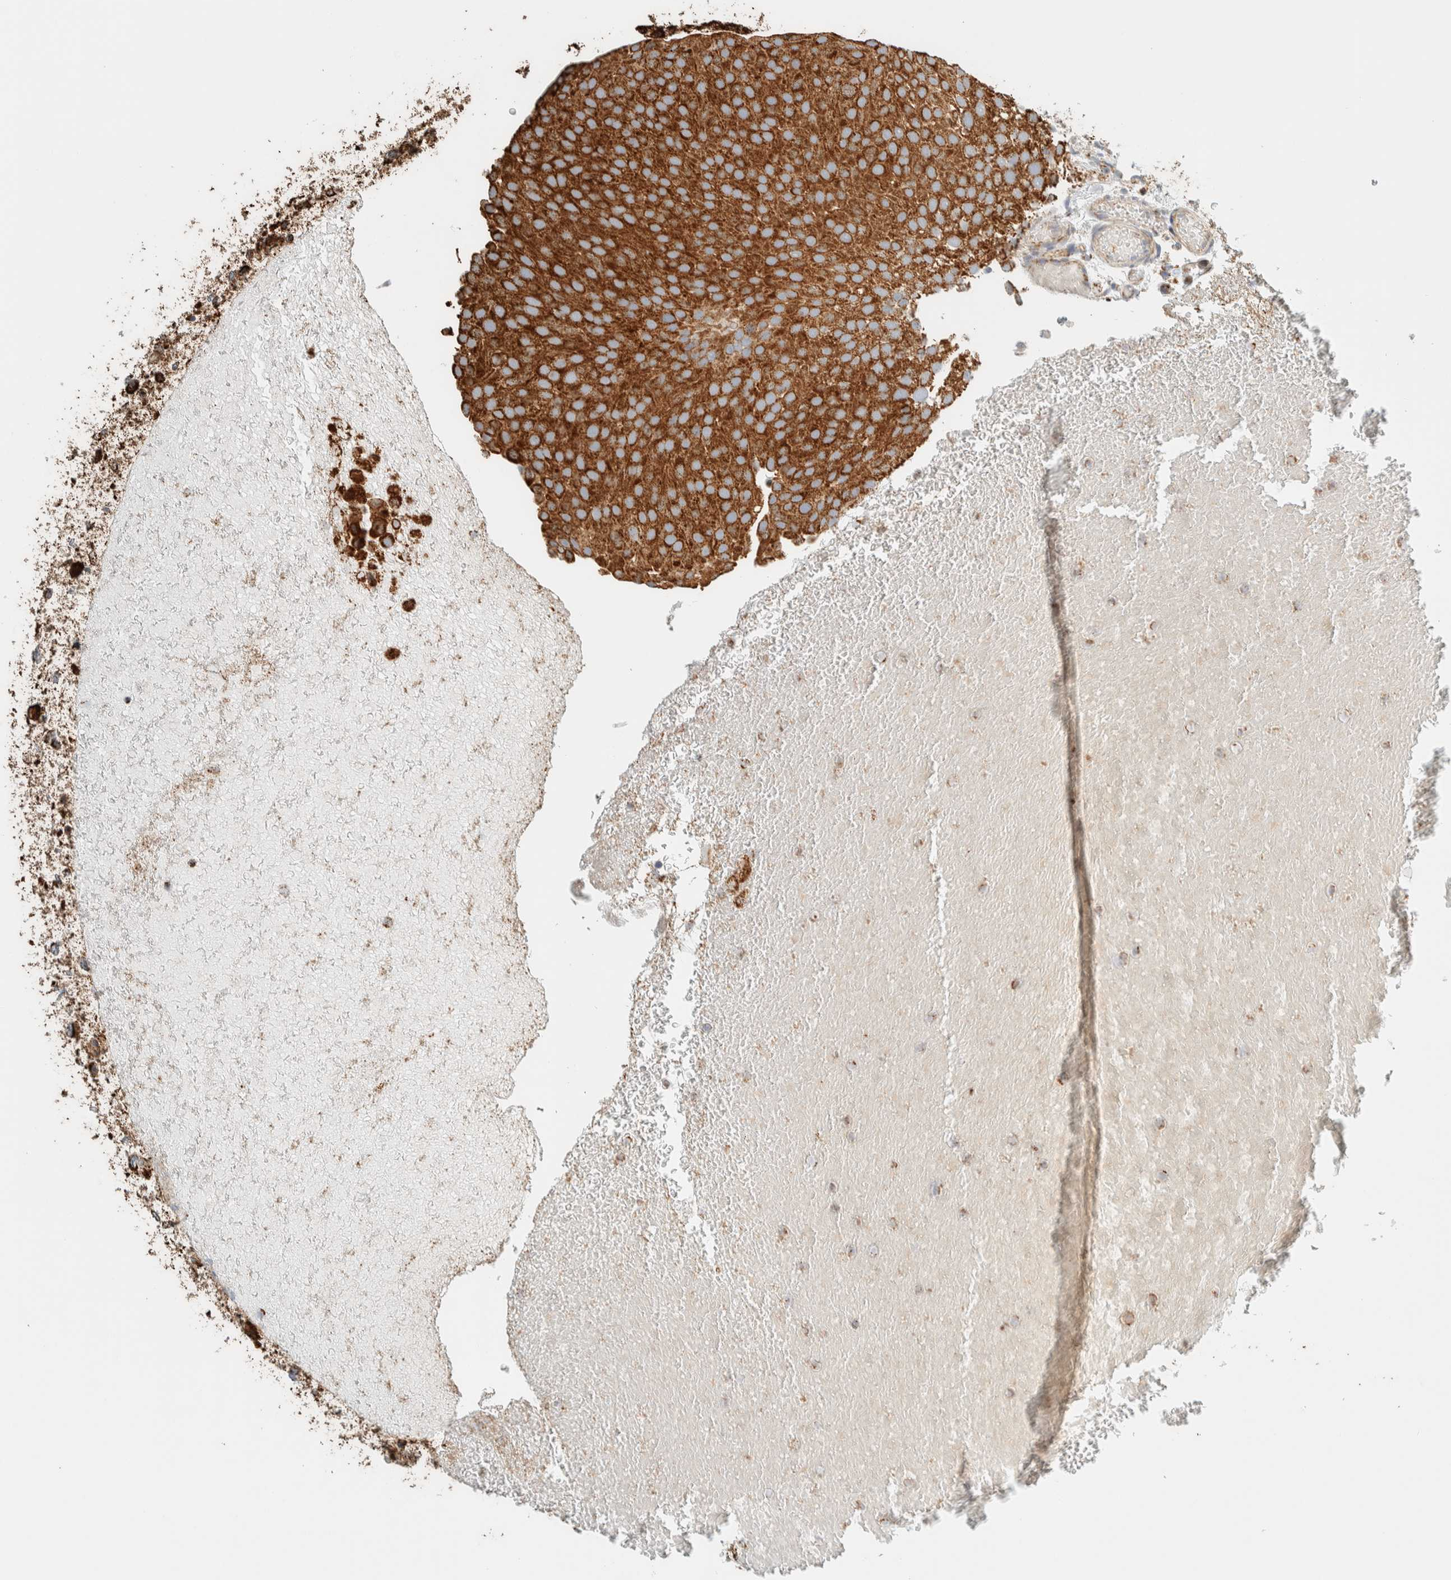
{"staining": {"intensity": "strong", "quantity": ">75%", "location": "cytoplasmic/membranous"}, "tissue": "urothelial cancer", "cell_type": "Tumor cells", "image_type": "cancer", "snomed": [{"axis": "morphology", "description": "Urothelial carcinoma, Low grade"}, {"axis": "topography", "description": "Urinary bladder"}], "caption": "Immunohistochemical staining of human urothelial cancer demonstrates high levels of strong cytoplasmic/membranous protein positivity in about >75% of tumor cells.", "gene": "ZNF454", "patient": {"sex": "male", "age": 78}}